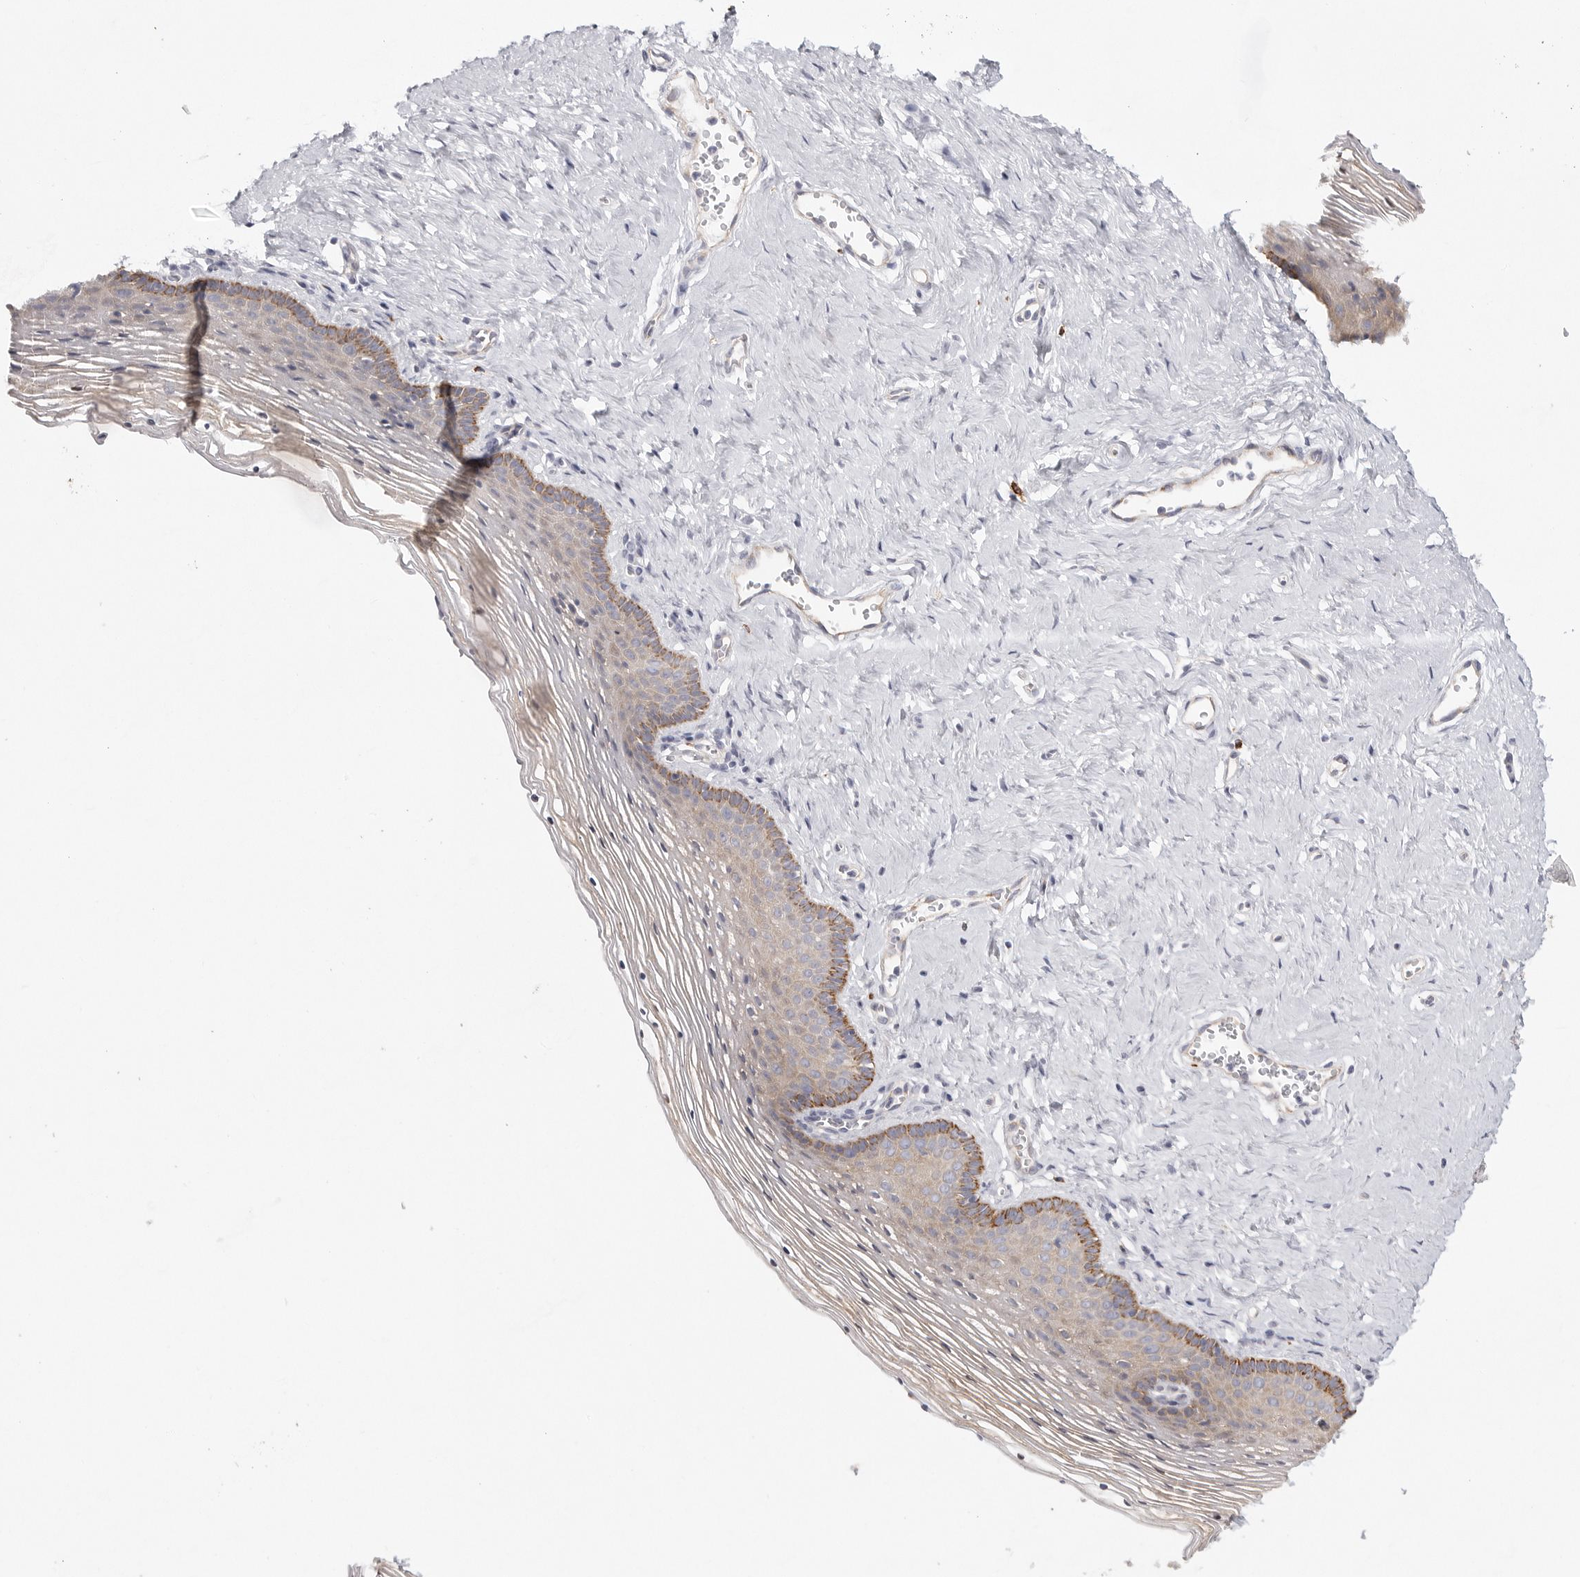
{"staining": {"intensity": "moderate", "quantity": "<25%", "location": "cytoplasmic/membranous"}, "tissue": "vagina", "cell_type": "Squamous epithelial cells", "image_type": "normal", "snomed": [{"axis": "morphology", "description": "Normal tissue, NOS"}, {"axis": "topography", "description": "Vagina"}], "caption": "An image showing moderate cytoplasmic/membranous positivity in approximately <25% of squamous epithelial cells in normal vagina, as visualized by brown immunohistochemical staining.", "gene": "ELP3", "patient": {"sex": "female", "age": 32}}